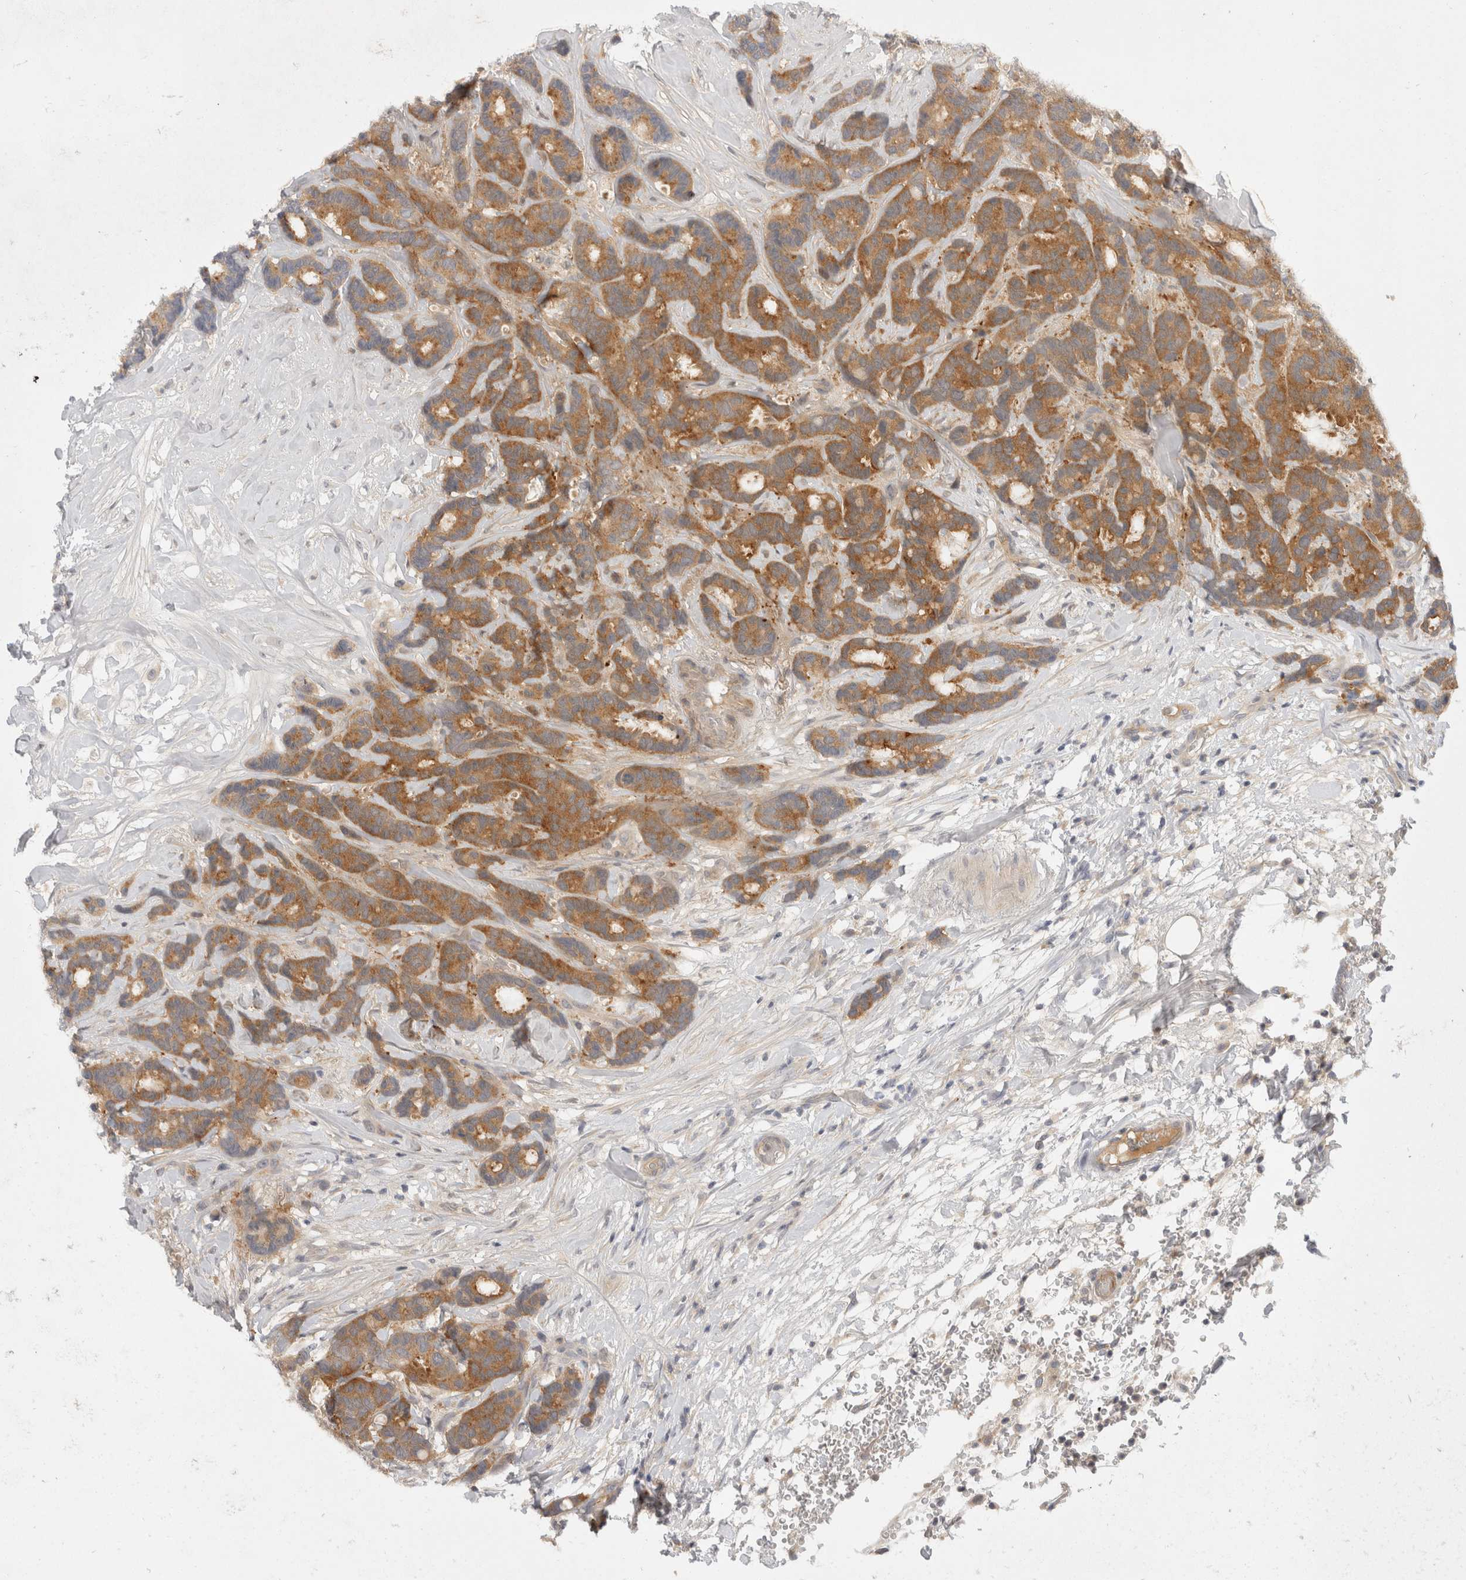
{"staining": {"intensity": "moderate", "quantity": ">75%", "location": "cytoplasmic/membranous"}, "tissue": "breast cancer", "cell_type": "Tumor cells", "image_type": "cancer", "snomed": [{"axis": "morphology", "description": "Duct carcinoma"}, {"axis": "topography", "description": "Breast"}], "caption": "Immunohistochemical staining of human infiltrating ductal carcinoma (breast) demonstrates moderate cytoplasmic/membranous protein expression in about >75% of tumor cells. The staining was performed using DAB, with brown indicating positive protein expression. Nuclei are stained blue with hematoxylin.", "gene": "TOM1L2", "patient": {"sex": "female", "age": 87}}